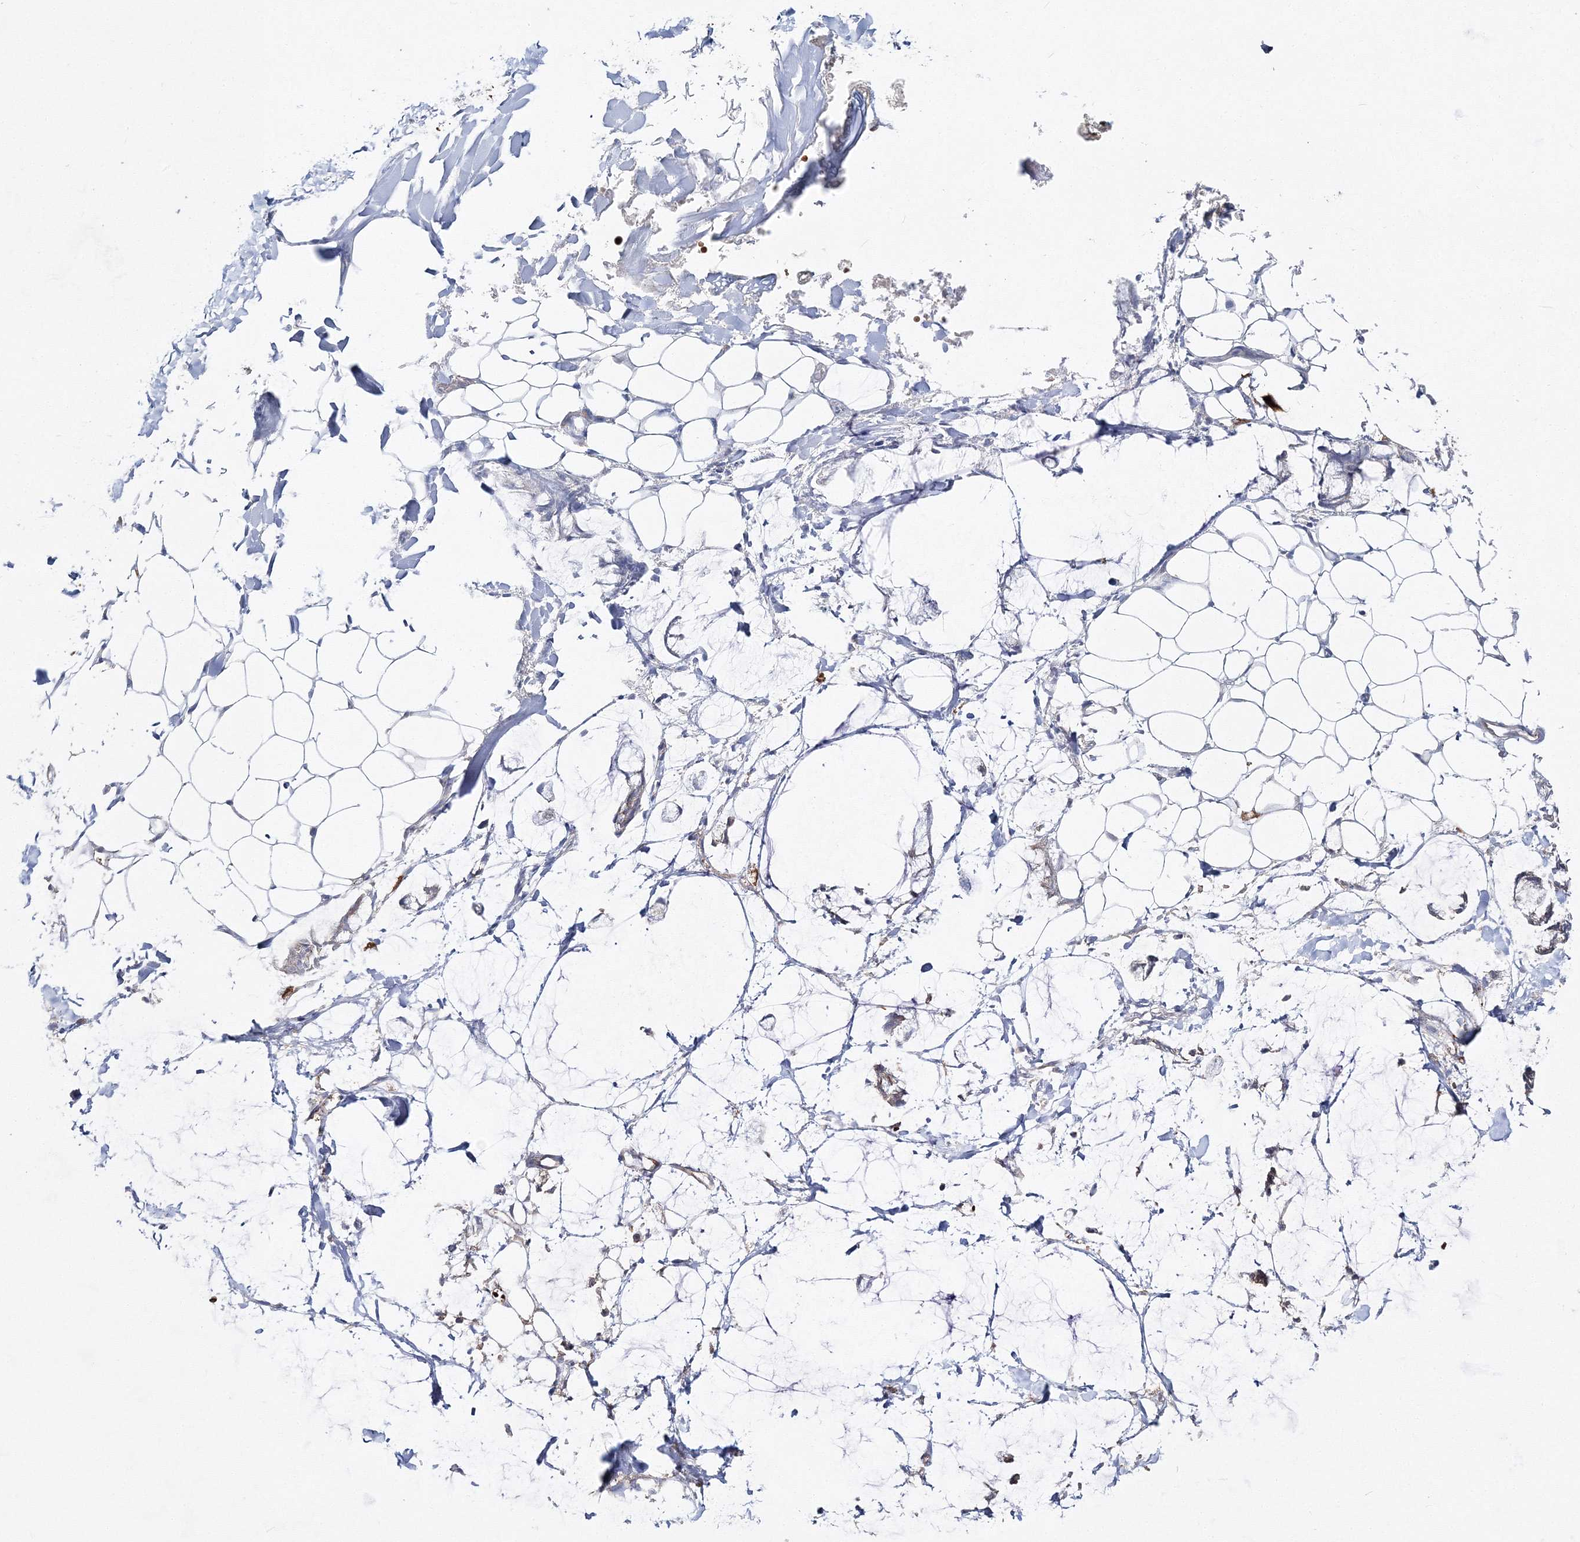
{"staining": {"intensity": "negative", "quantity": "none", "location": "none"}, "tissue": "adipose tissue", "cell_type": "Adipocytes", "image_type": "normal", "snomed": [{"axis": "morphology", "description": "Normal tissue, NOS"}, {"axis": "morphology", "description": "Adenocarcinoma, NOS"}, {"axis": "topography", "description": "Colon"}, {"axis": "topography", "description": "Peripheral nerve tissue"}], "caption": "IHC histopathology image of benign adipose tissue: human adipose tissue stained with DAB (3,3'-diaminobenzidine) reveals no significant protein positivity in adipocytes. Brightfield microscopy of IHC stained with DAB (brown) and hematoxylin (blue), captured at high magnification.", "gene": "PCBD2", "patient": {"sex": "male", "age": 14}}